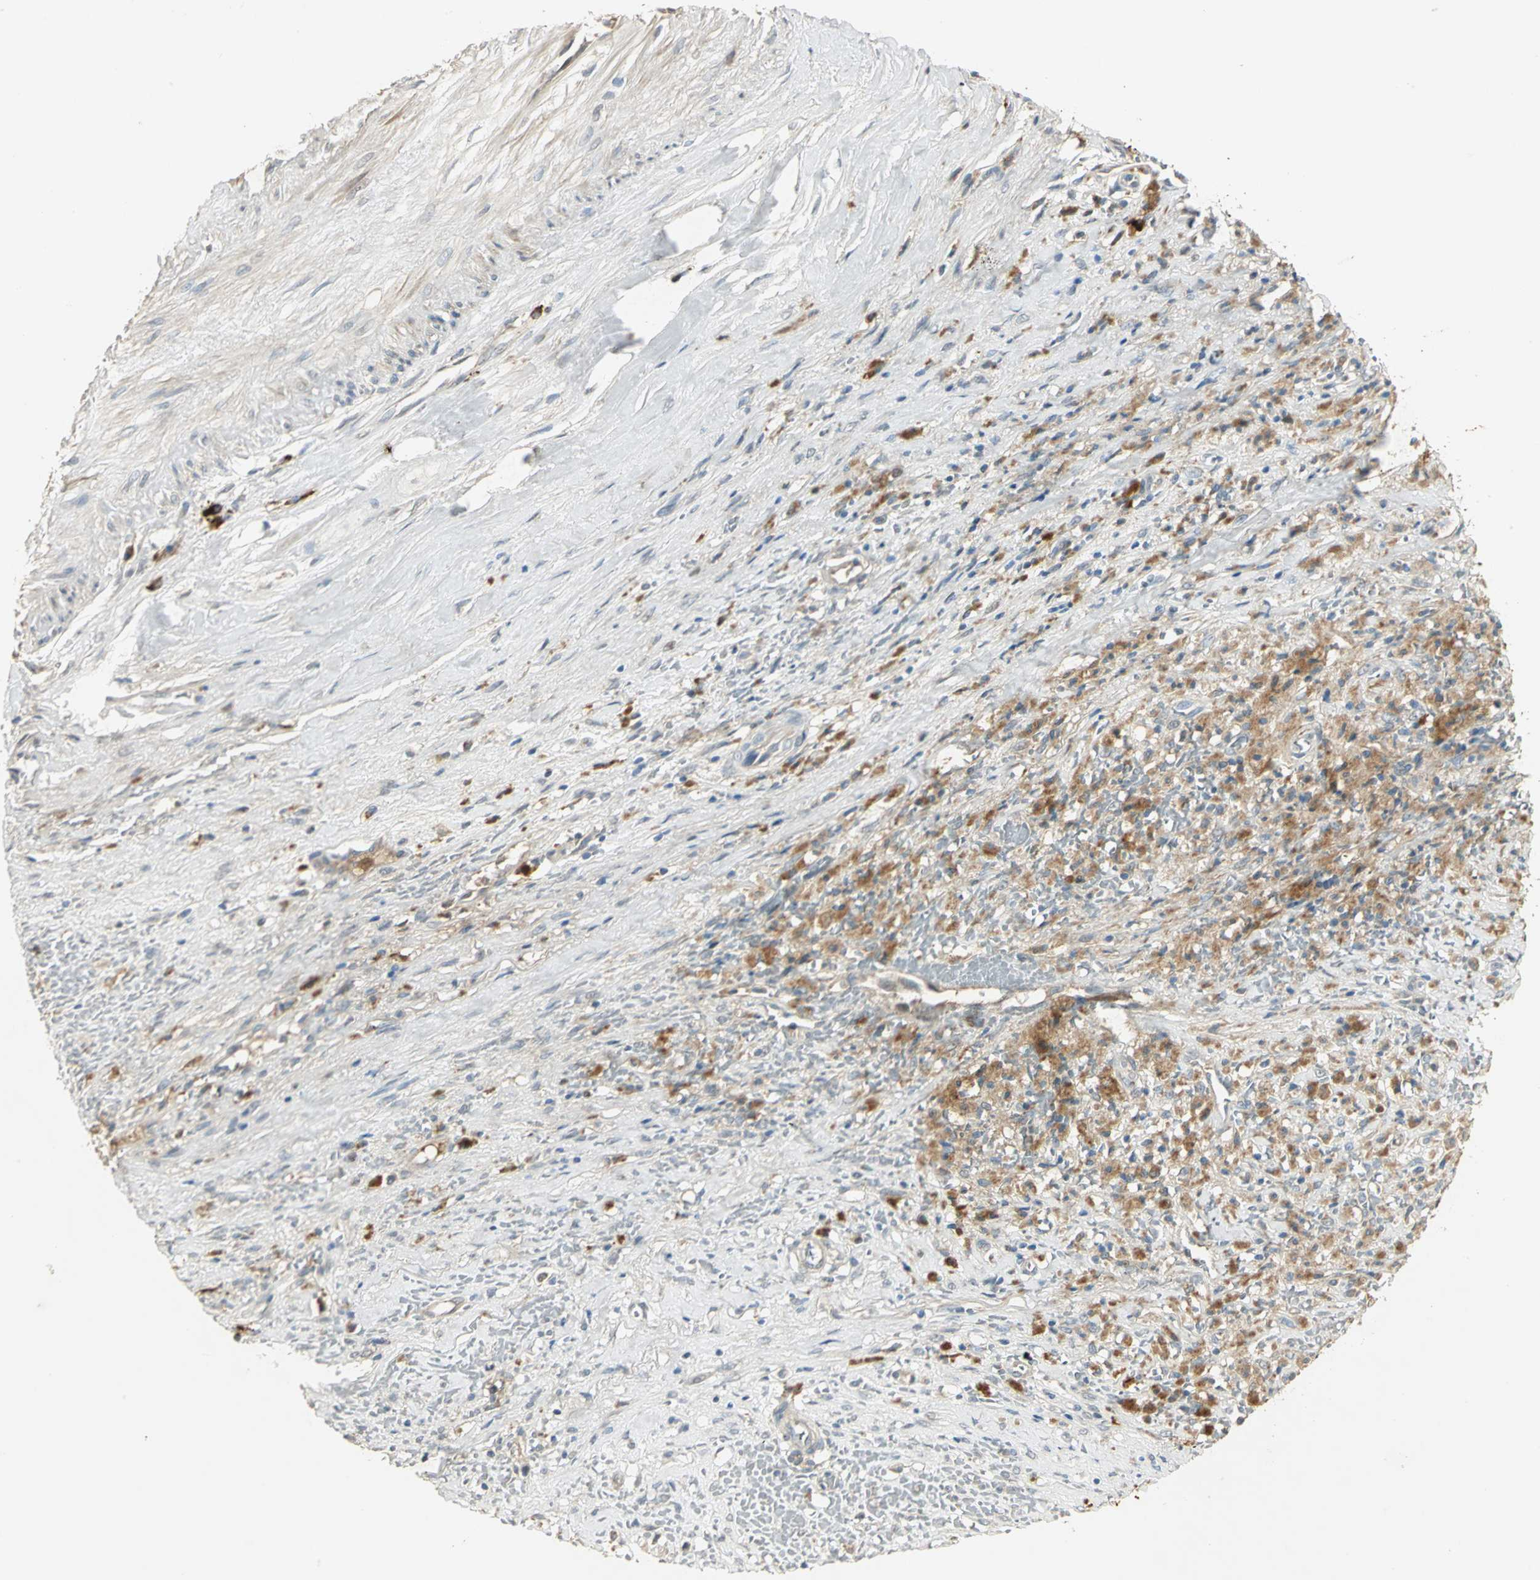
{"staining": {"intensity": "moderate", "quantity": "25%-75%", "location": "cytoplasmic/membranous"}, "tissue": "liver cancer", "cell_type": "Tumor cells", "image_type": "cancer", "snomed": [{"axis": "morphology", "description": "Cholangiocarcinoma"}, {"axis": "topography", "description": "Liver"}], "caption": "This is a histology image of immunohistochemistry (IHC) staining of liver cancer (cholangiocarcinoma), which shows moderate positivity in the cytoplasmic/membranous of tumor cells.", "gene": "PROC", "patient": {"sex": "female", "age": 70}}